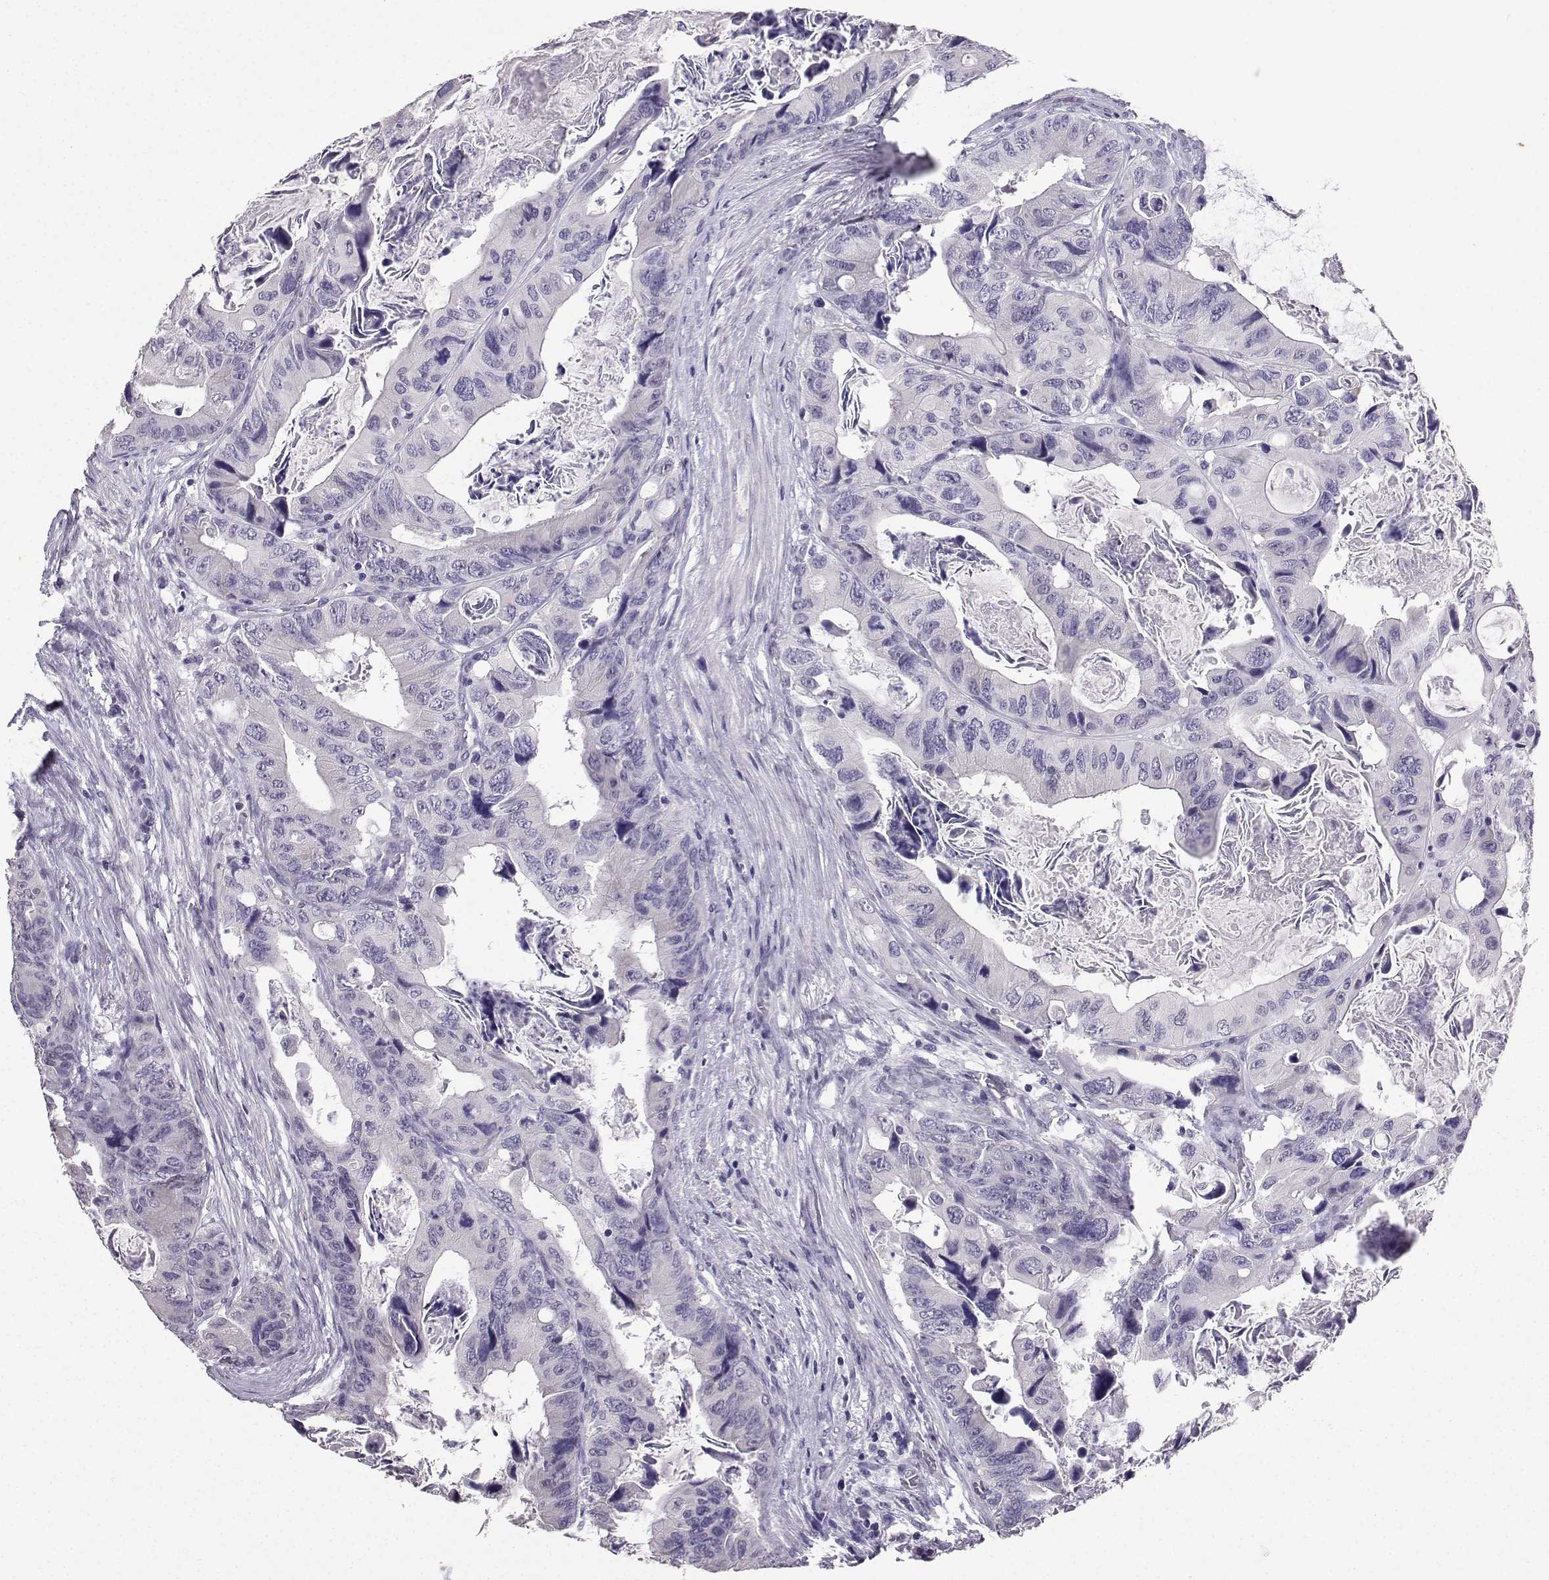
{"staining": {"intensity": "negative", "quantity": "none", "location": "none"}, "tissue": "colorectal cancer", "cell_type": "Tumor cells", "image_type": "cancer", "snomed": [{"axis": "morphology", "description": "Adenocarcinoma, NOS"}, {"axis": "topography", "description": "Rectum"}], "caption": "Tumor cells are negative for protein expression in human colorectal cancer (adenocarcinoma). (Brightfield microscopy of DAB (3,3'-diaminobenzidine) immunohistochemistry (IHC) at high magnification).", "gene": "SPAG11B", "patient": {"sex": "male", "age": 64}}